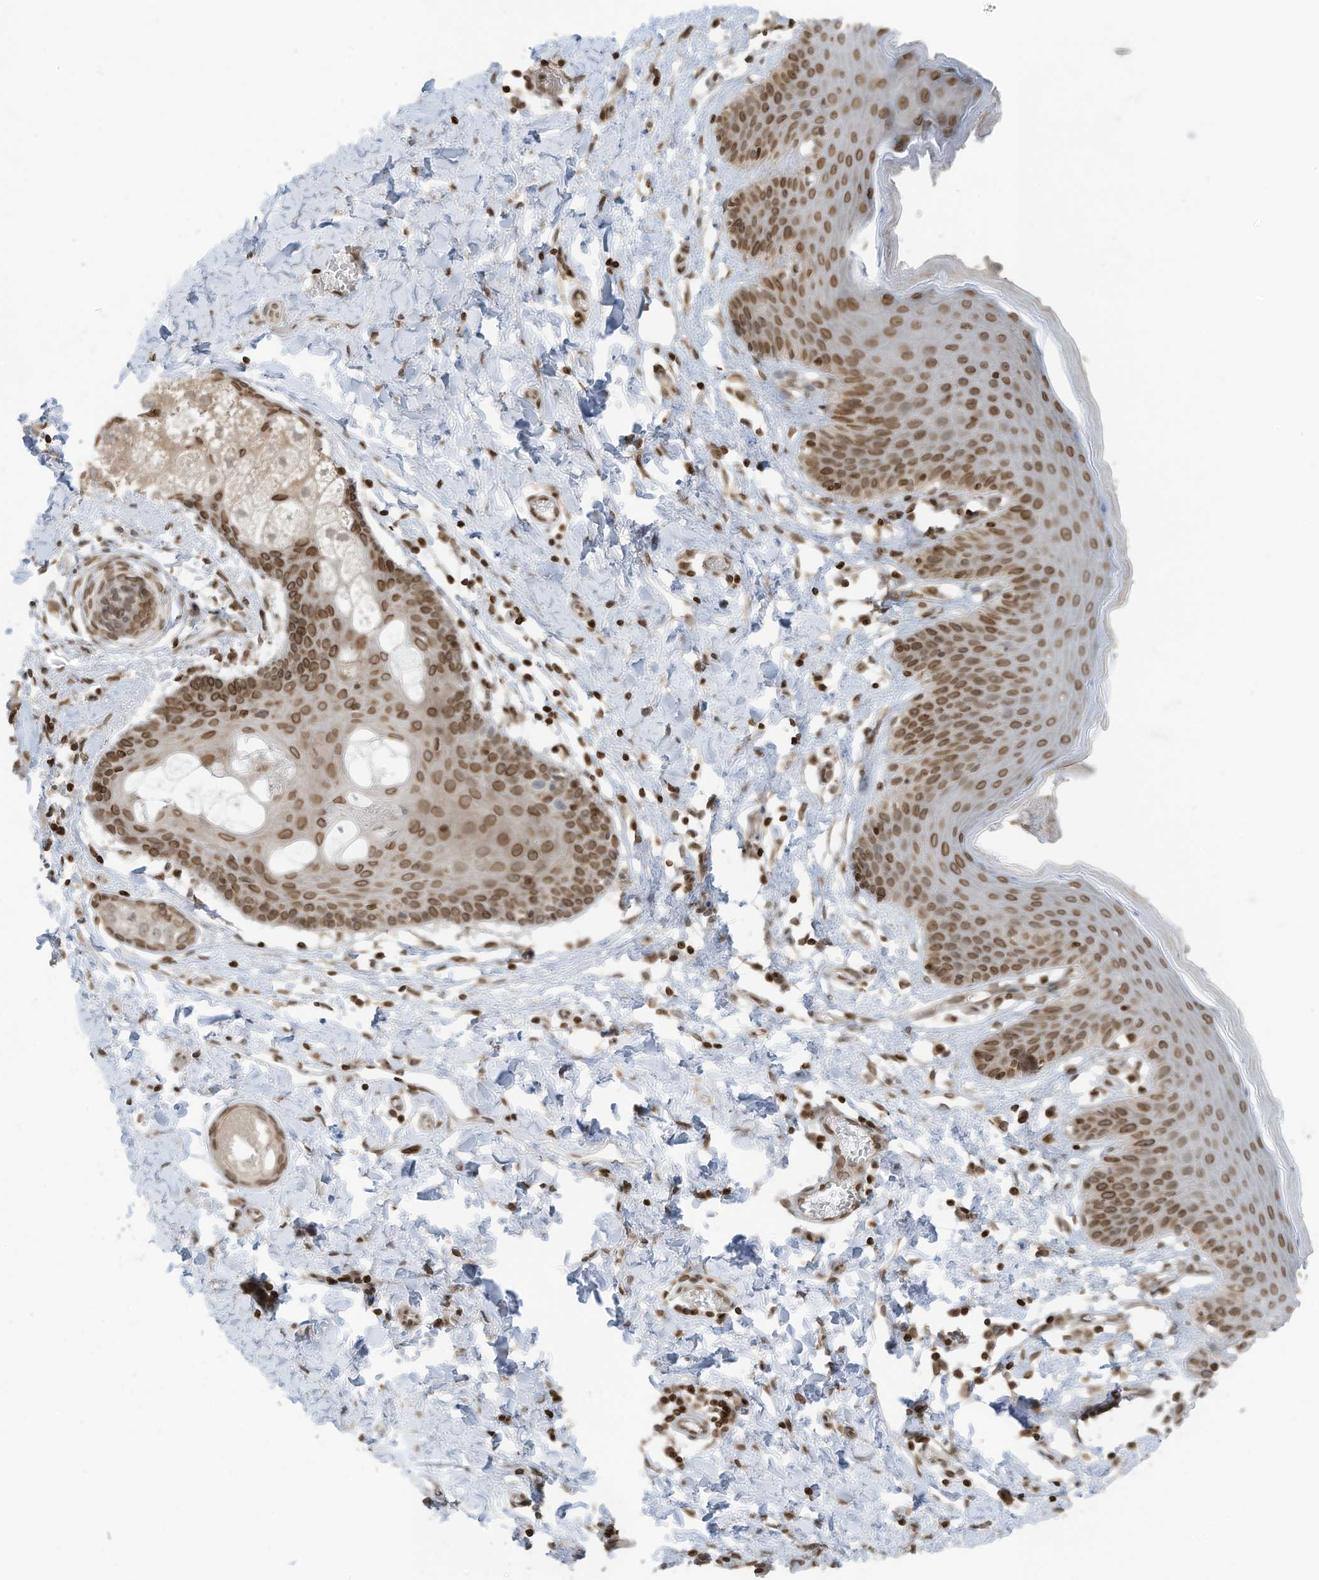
{"staining": {"intensity": "moderate", "quantity": ">75%", "location": "cytoplasmic/membranous,nuclear"}, "tissue": "skin", "cell_type": "Epidermal cells", "image_type": "normal", "snomed": [{"axis": "morphology", "description": "Normal tissue, NOS"}, {"axis": "topography", "description": "Vulva"}], "caption": "IHC micrograph of unremarkable human skin stained for a protein (brown), which exhibits medium levels of moderate cytoplasmic/membranous,nuclear expression in approximately >75% of epidermal cells.", "gene": "RABL3", "patient": {"sex": "female", "age": 66}}